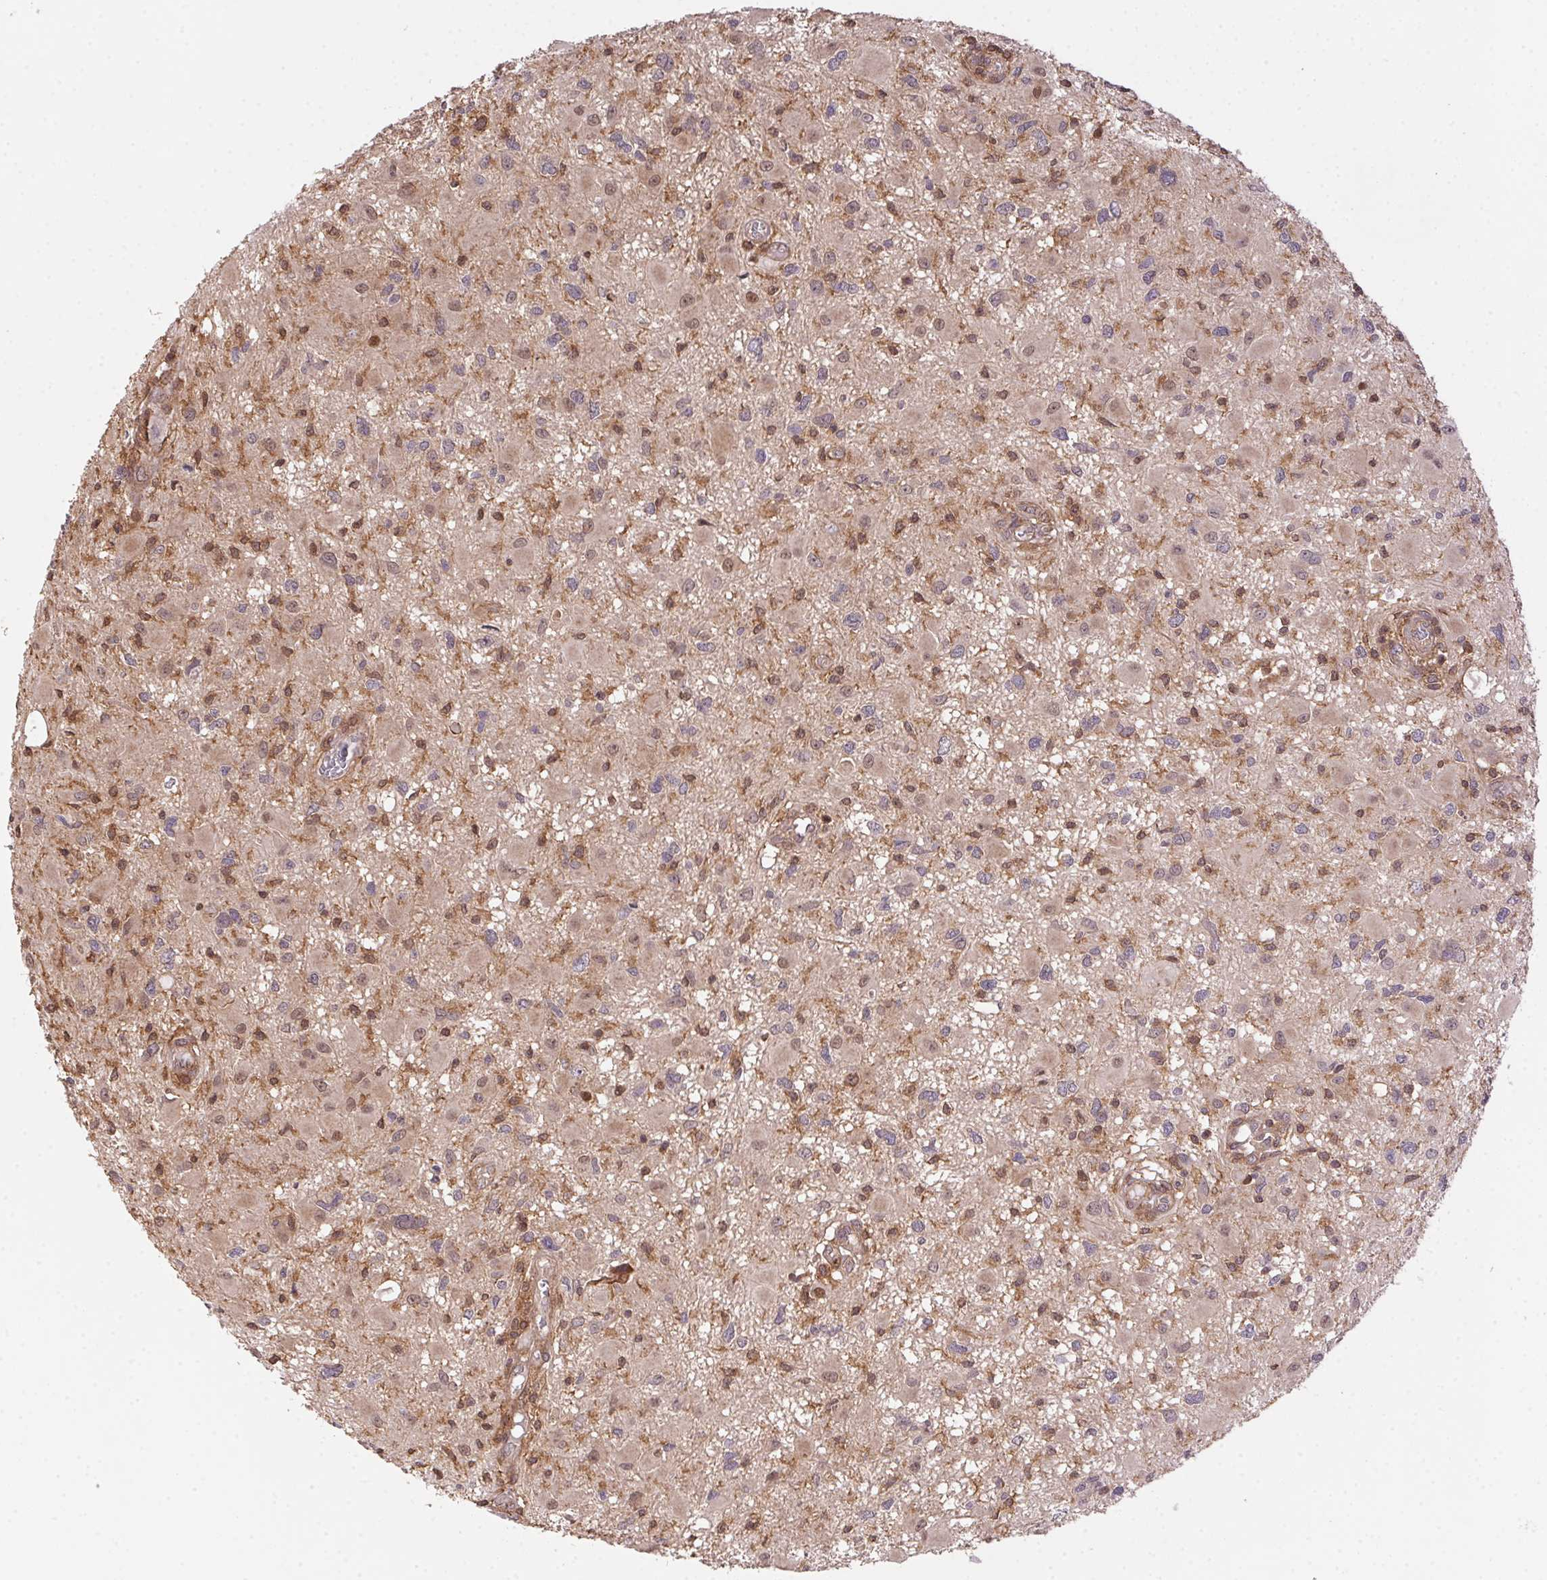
{"staining": {"intensity": "weak", "quantity": "<25%", "location": "nuclear"}, "tissue": "glioma", "cell_type": "Tumor cells", "image_type": "cancer", "snomed": [{"axis": "morphology", "description": "Glioma, malignant, High grade"}, {"axis": "topography", "description": "Brain"}], "caption": "Micrograph shows no protein staining in tumor cells of malignant glioma (high-grade) tissue.", "gene": "MEX3D", "patient": {"sex": "male", "age": 54}}